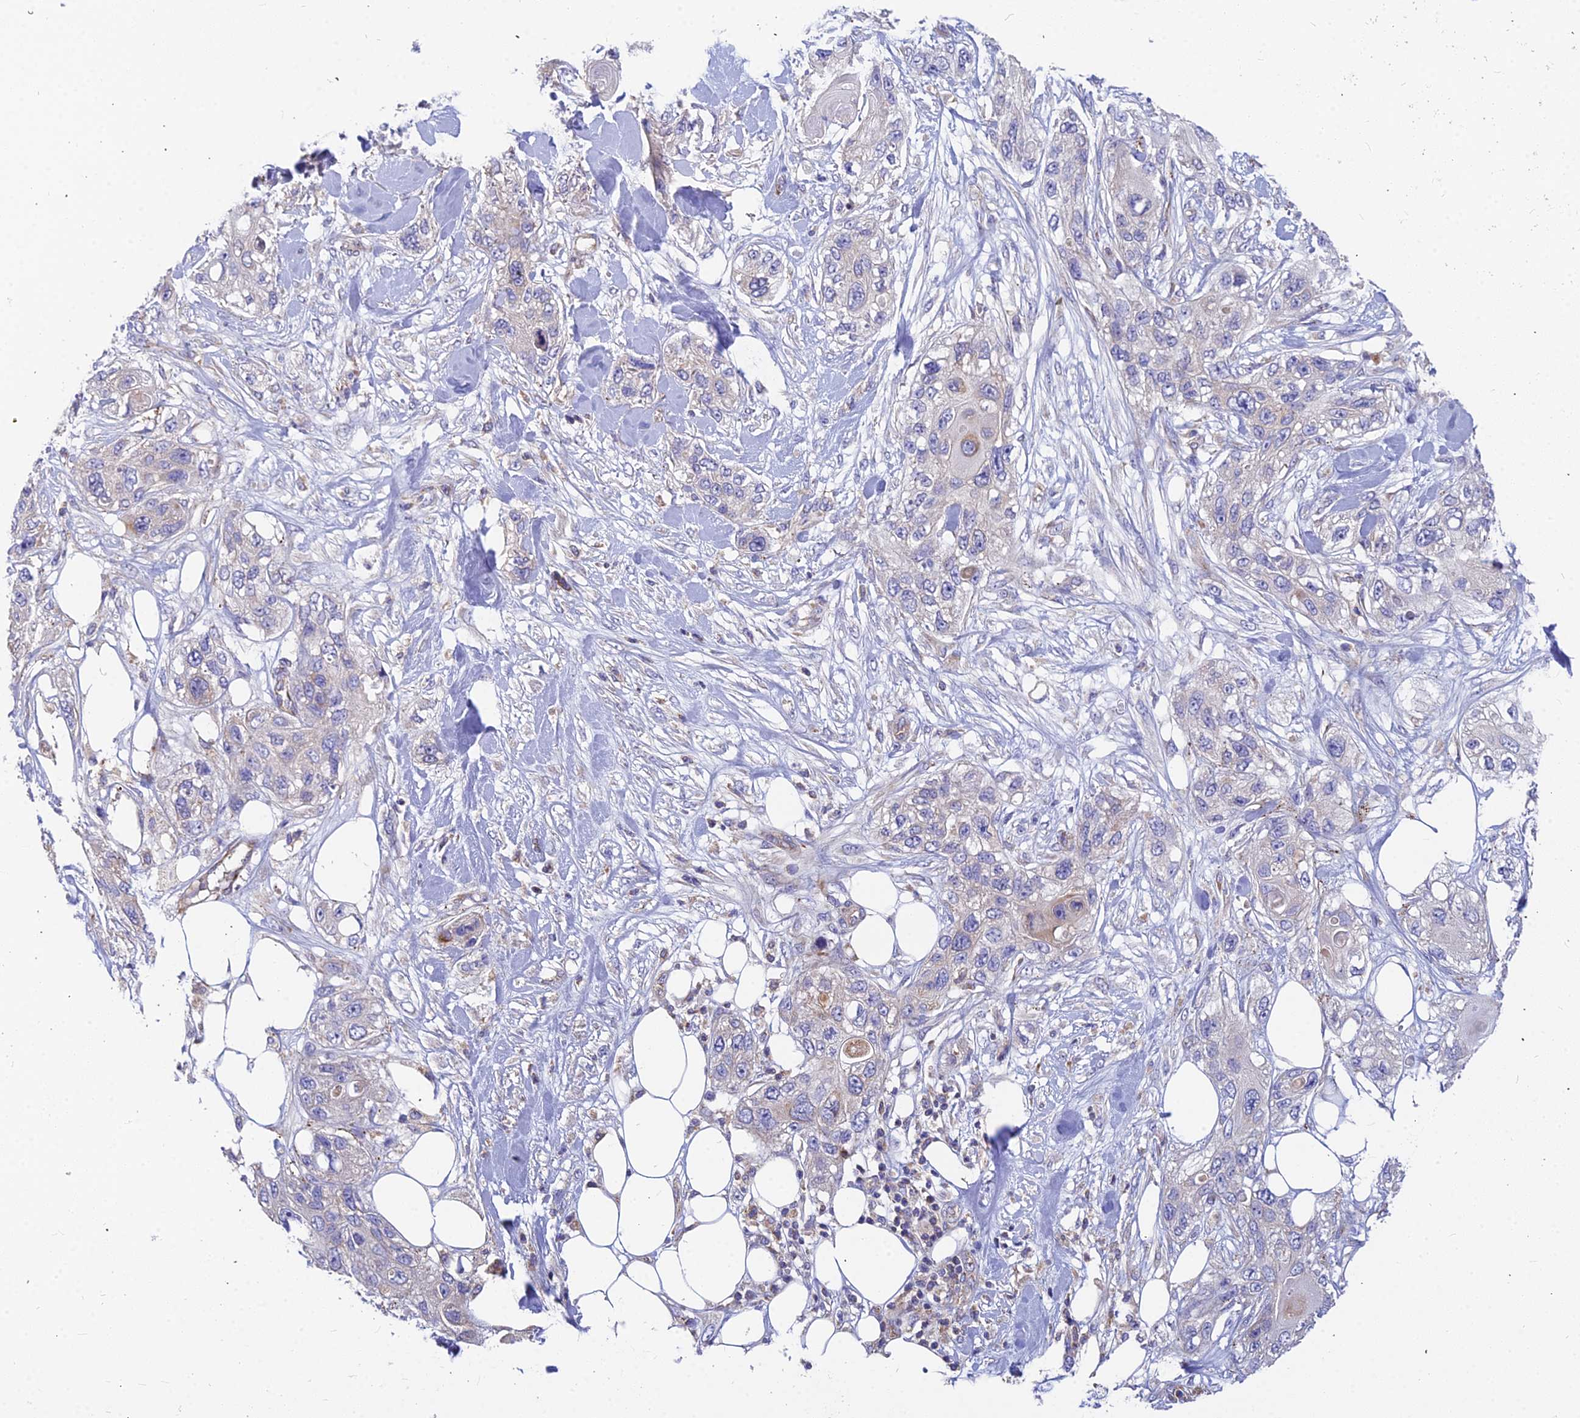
{"staining": {"intensity": "negative", "quantity": "none", "location": "none"}, "tissue": "skin cancer", "cell_type": "Tumor cells", "image_type": "cancer", "snomed": [{"axis": "morphology", "description": "Normal tissue, NOS"}, {"axis": "morphology", "description": "Squamous cell carcinoma, NOS"}, {"axis": "topography", "description": "Skin"}], "caption": "The immunohistochemistry micrograph has no significant staining in tumor cells of skin cancer (squamous cell carcinoma) tissue.", "gene": "ASPHD1", "patient": {"sex": "male", "age": 72}}